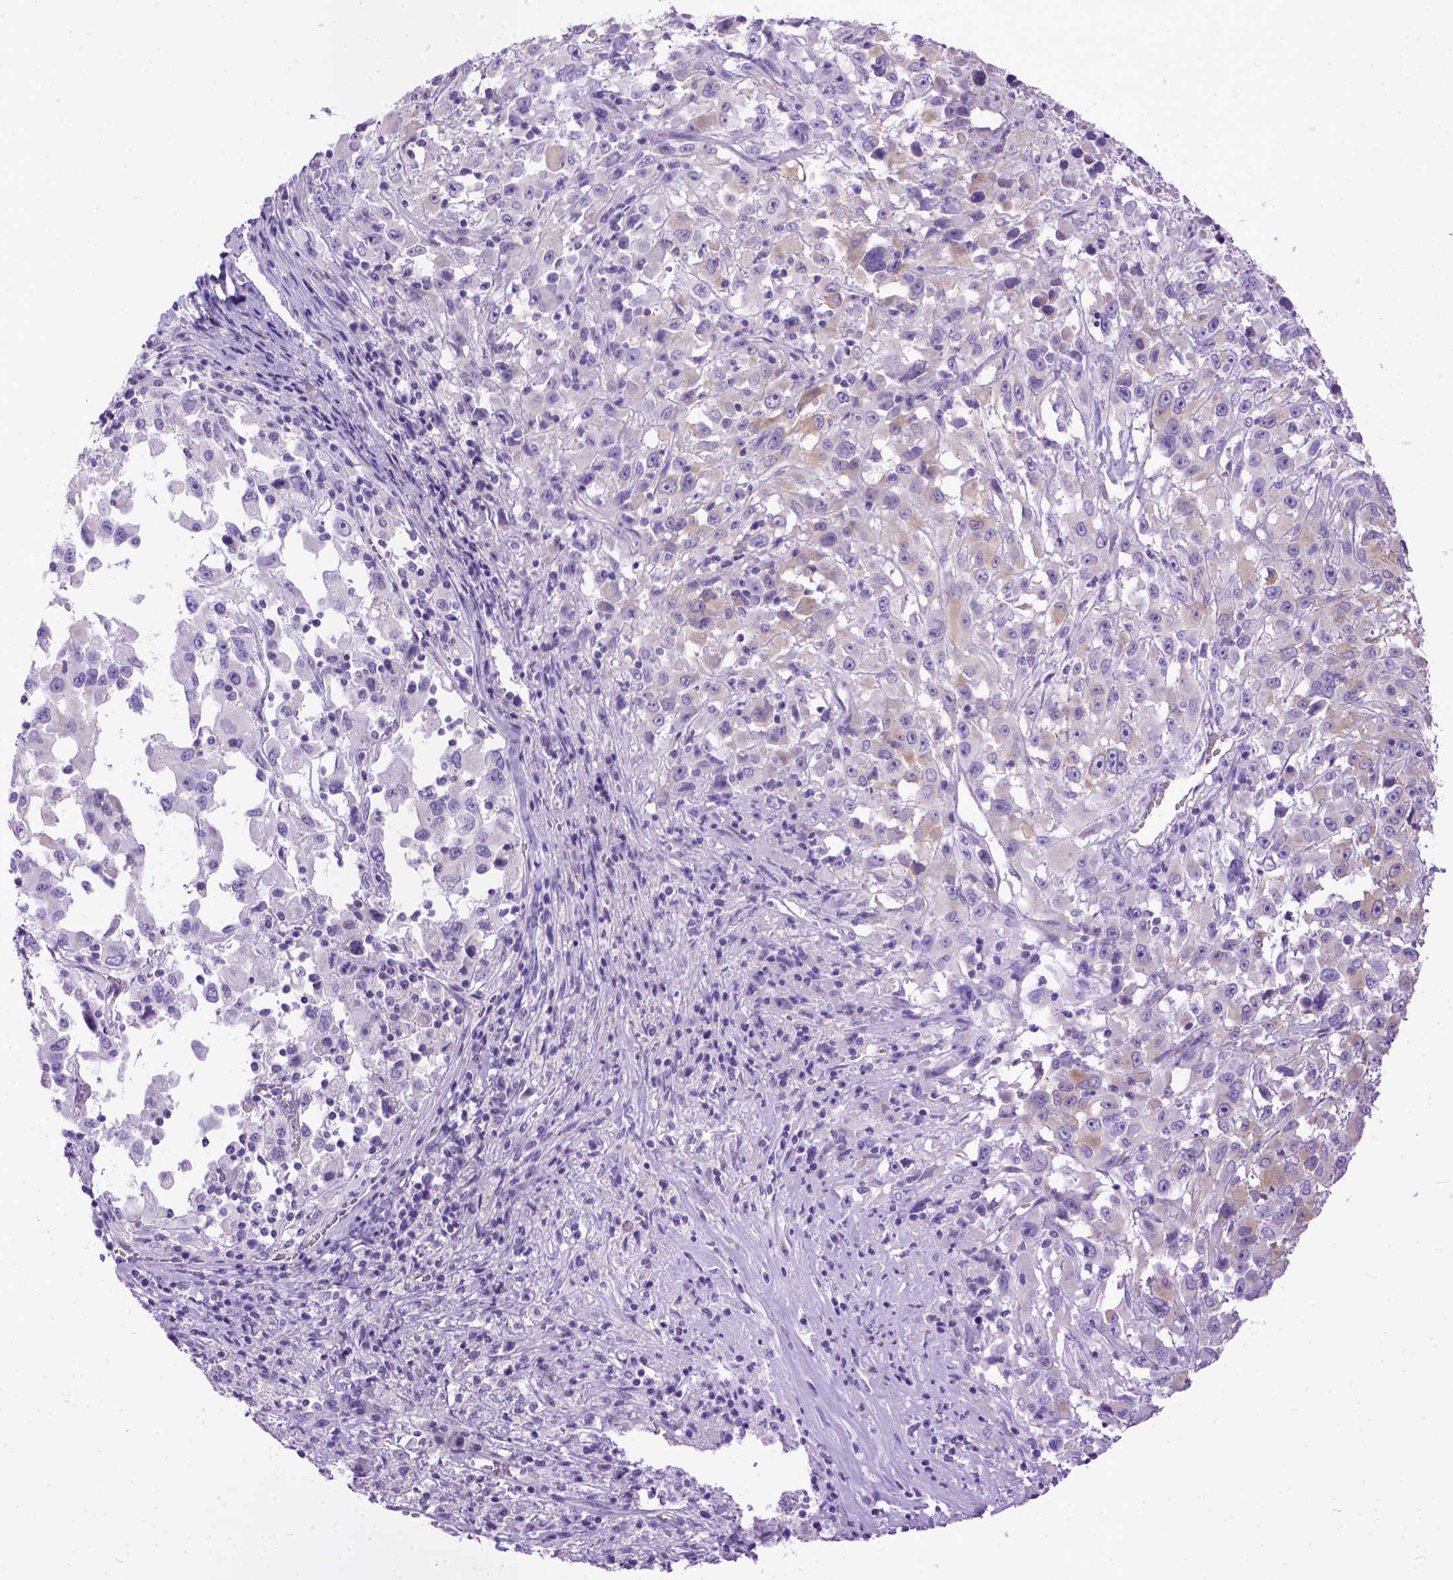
{"staining": {"intensity": "negative", "quantity": "none", "location": "none"}, "tissue": "melanoma", "cell_type": "Tumor cells", "image_type": "cancer", "snomed": [{"axis": "morphology", "description": "Malignant melanoma, Metastatic site"}, {"axis": "topography", "description": "Soft tissue"}], "caption": "A photomicrograph of malignant melanoma (metastatic site) stained for a protein displays no brown staining in tumor cells.", "gene": "PPL", "patient": {"sex": "male", "age": 50}}